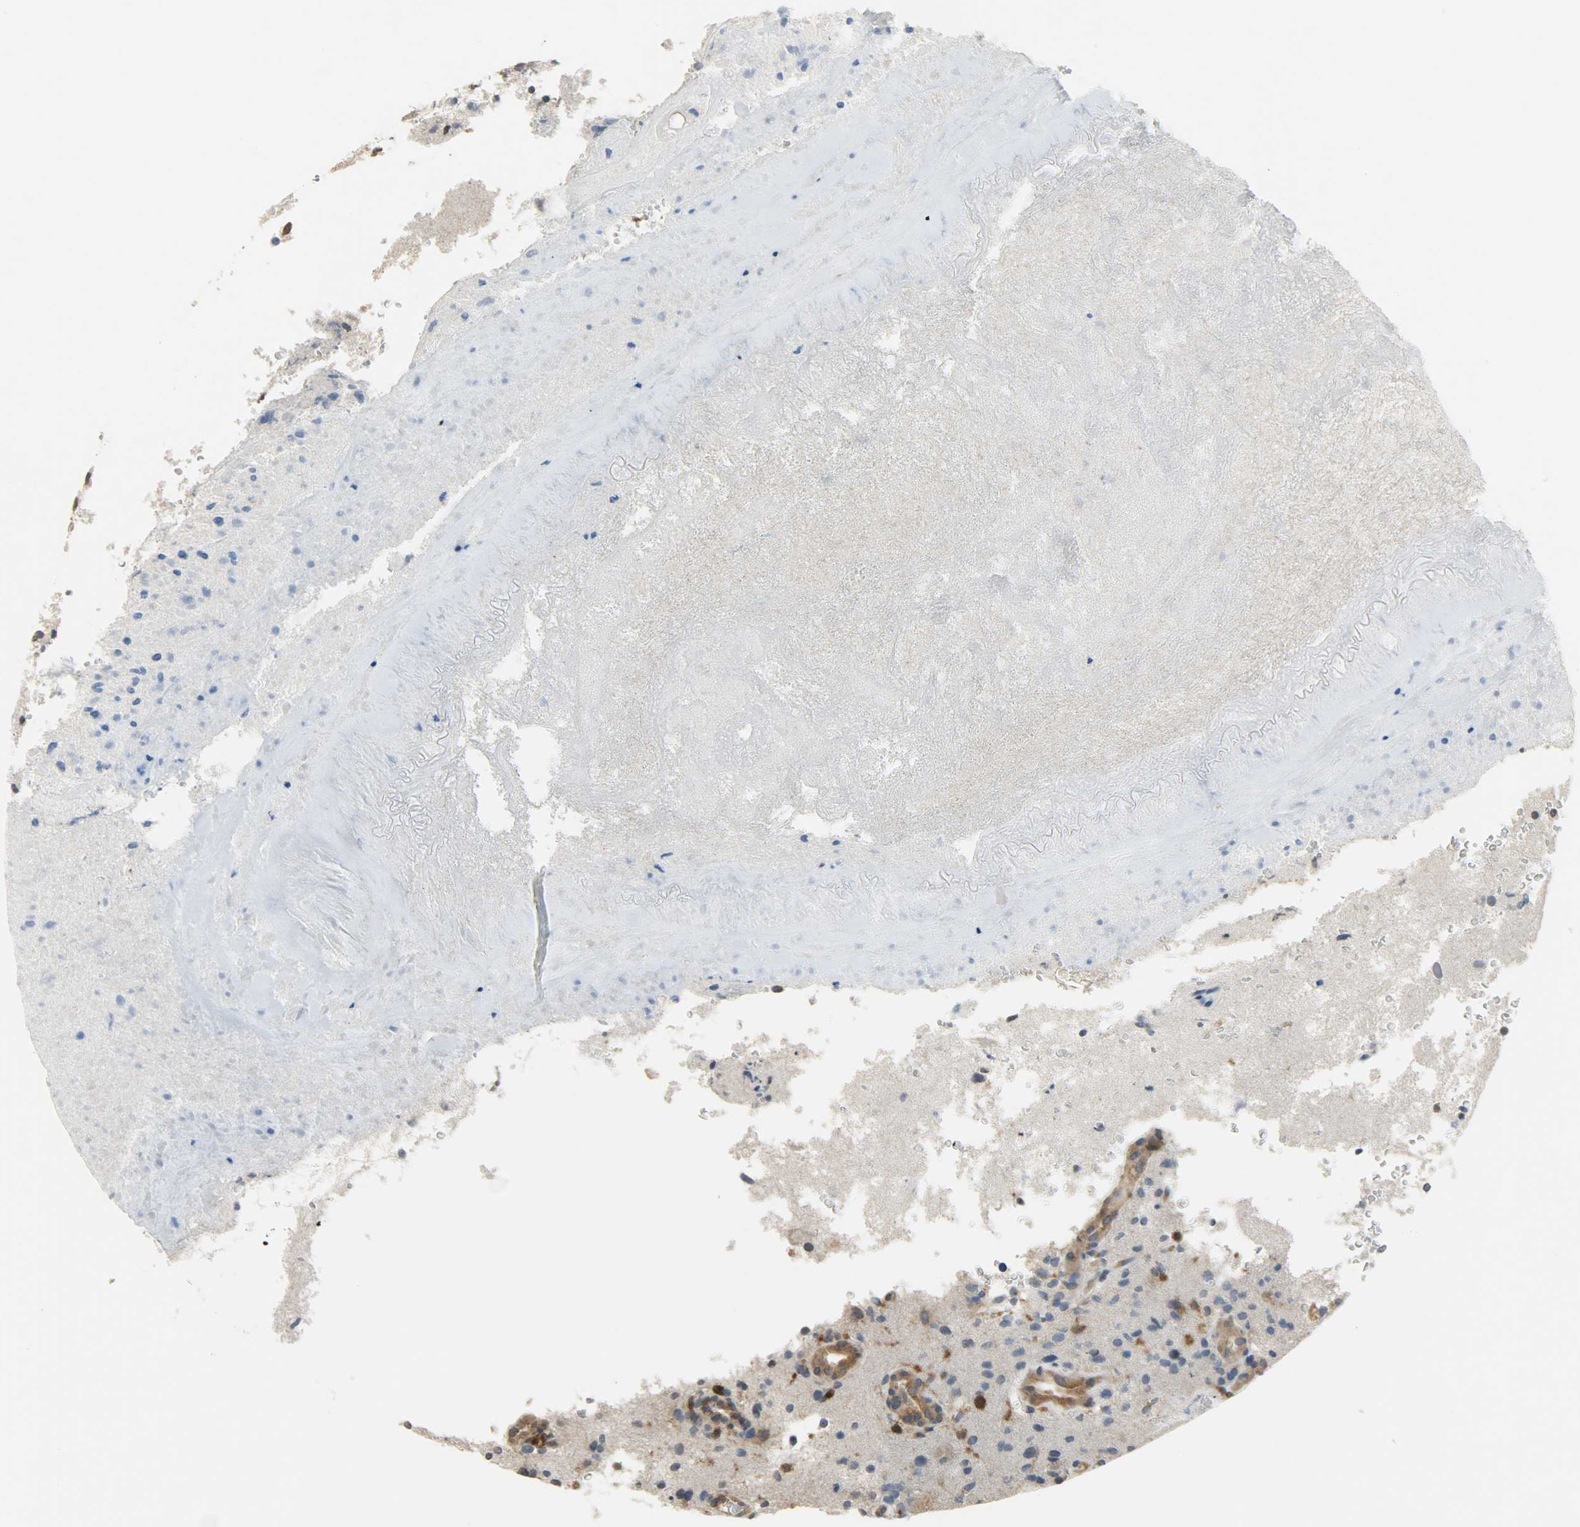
{"staining": {"intensity": "strong", "quantity": "25%-75%", "location": "cytoplasmic/membranous,nuclear"}, "tissue": "glioma", "cell_type": "Tumor cells", "image_type": "cancer", "snomed": [{"axis": "morphology", "description": "Normal tissue, NOS"}, {"axis": "morphology", "description": "Glioma, malignant, High grade"}, {"axis": "topography", "description": "Cerebral cortex"}], "caption": "Glioma was stained to show a protein in brown. There is high levels of strong cytoplasmic/membranous and nuclear staining in approximately 25%-75% of tumor cells.", "gene": "TRIM21", "patient": {"sex": "male", "age": 75}}